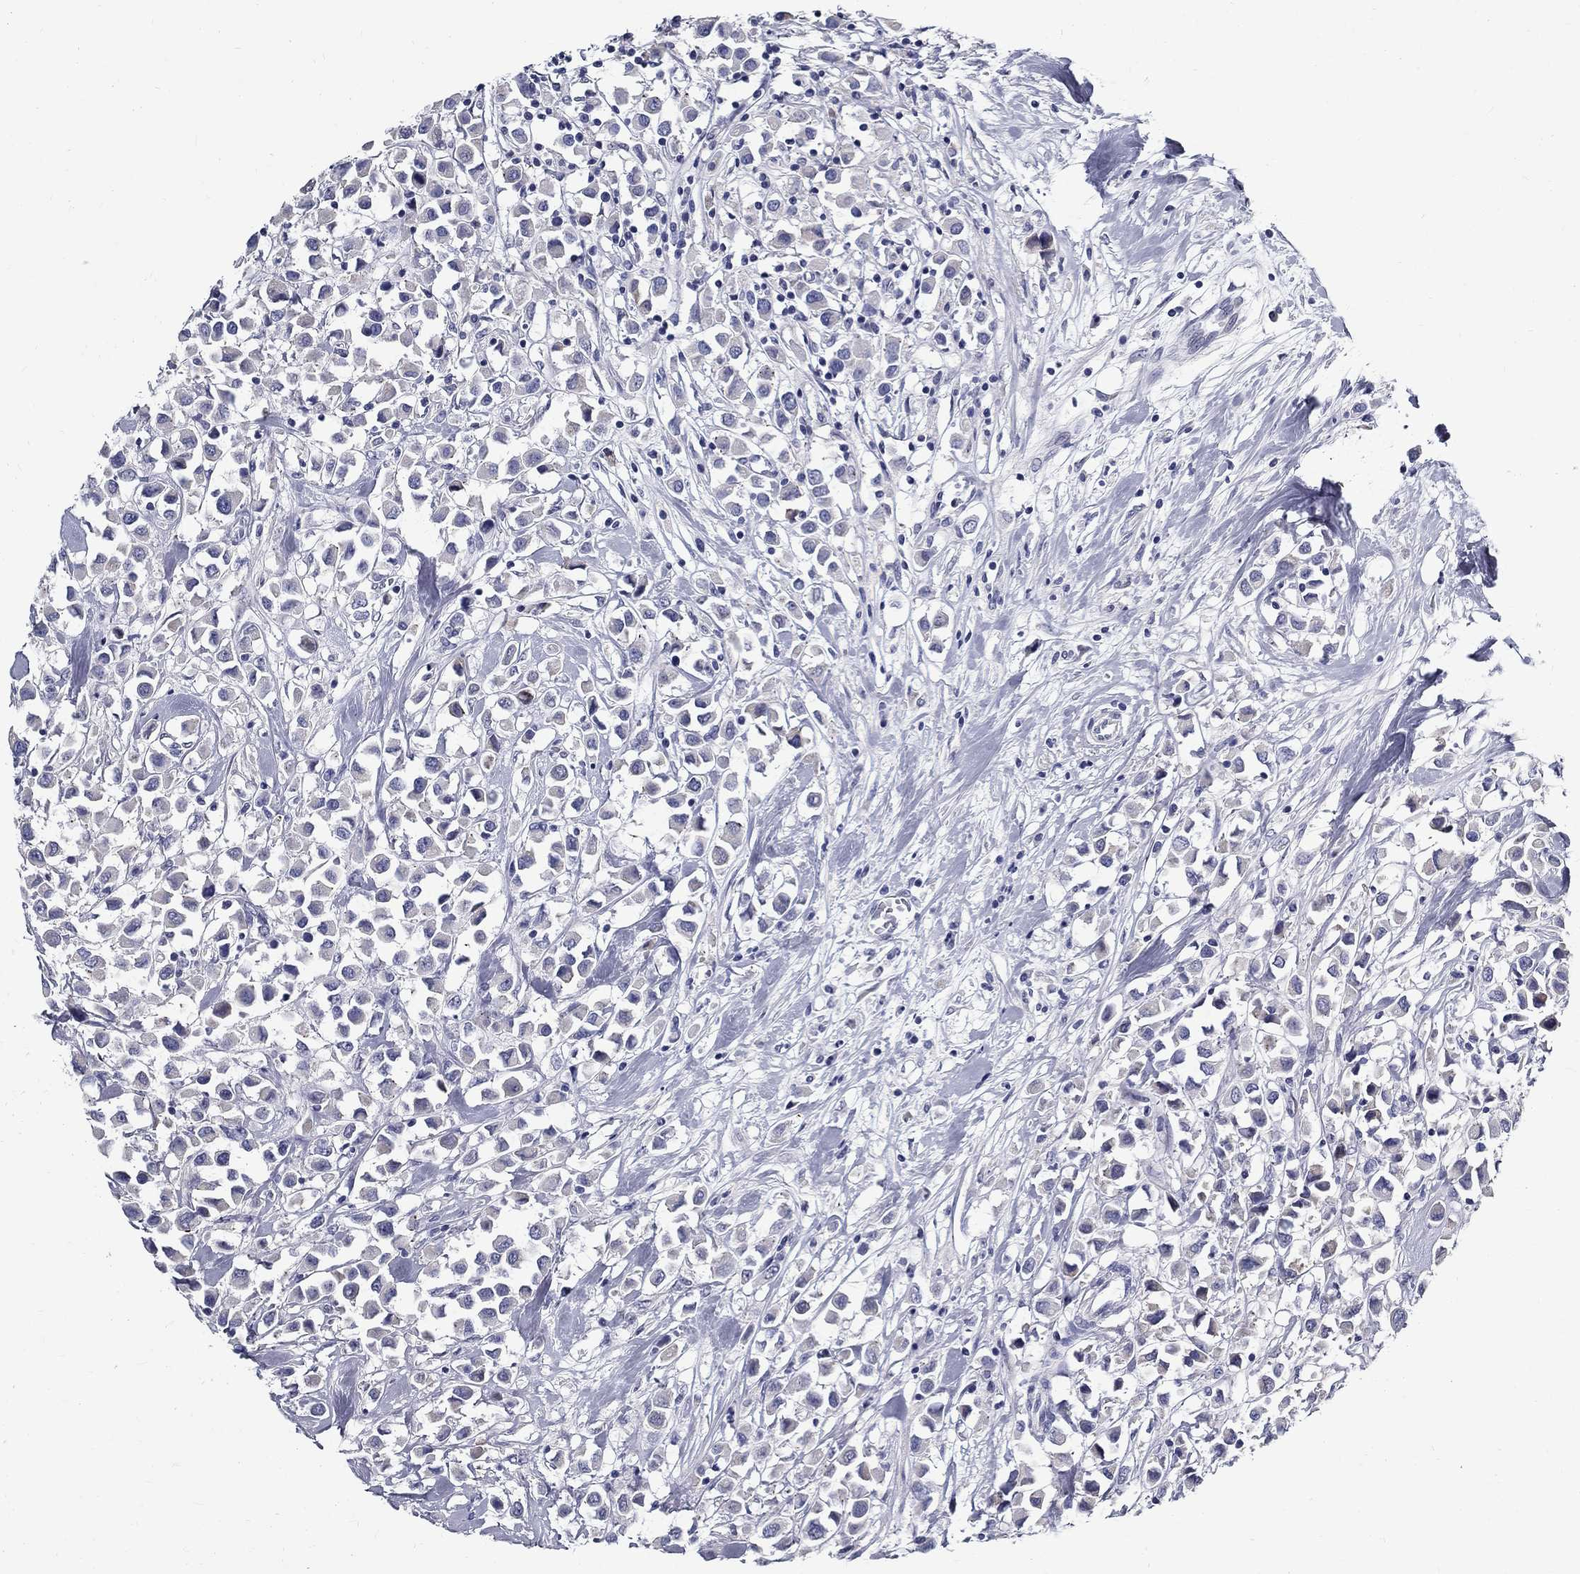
{"staining": {"intensity": "negative", "quantity": "none", "location": "none"}, "tissue": "breast cancer", "cell_type": "Tumor cells", "image_type": "cancer", "snomed": [{"axis": "morphology", "description": "Duct carcinoma"}, {"axis": "topography", "description": "Breast"}], "caption": "Human breast cancer (infiltrating ductal carcinoma) stained for a protein using immunohistochemistry (IHC) exhibits no staining in tumor cells.", "gene": "TGM4", "patient": {"sex": "female", "age": 61}}